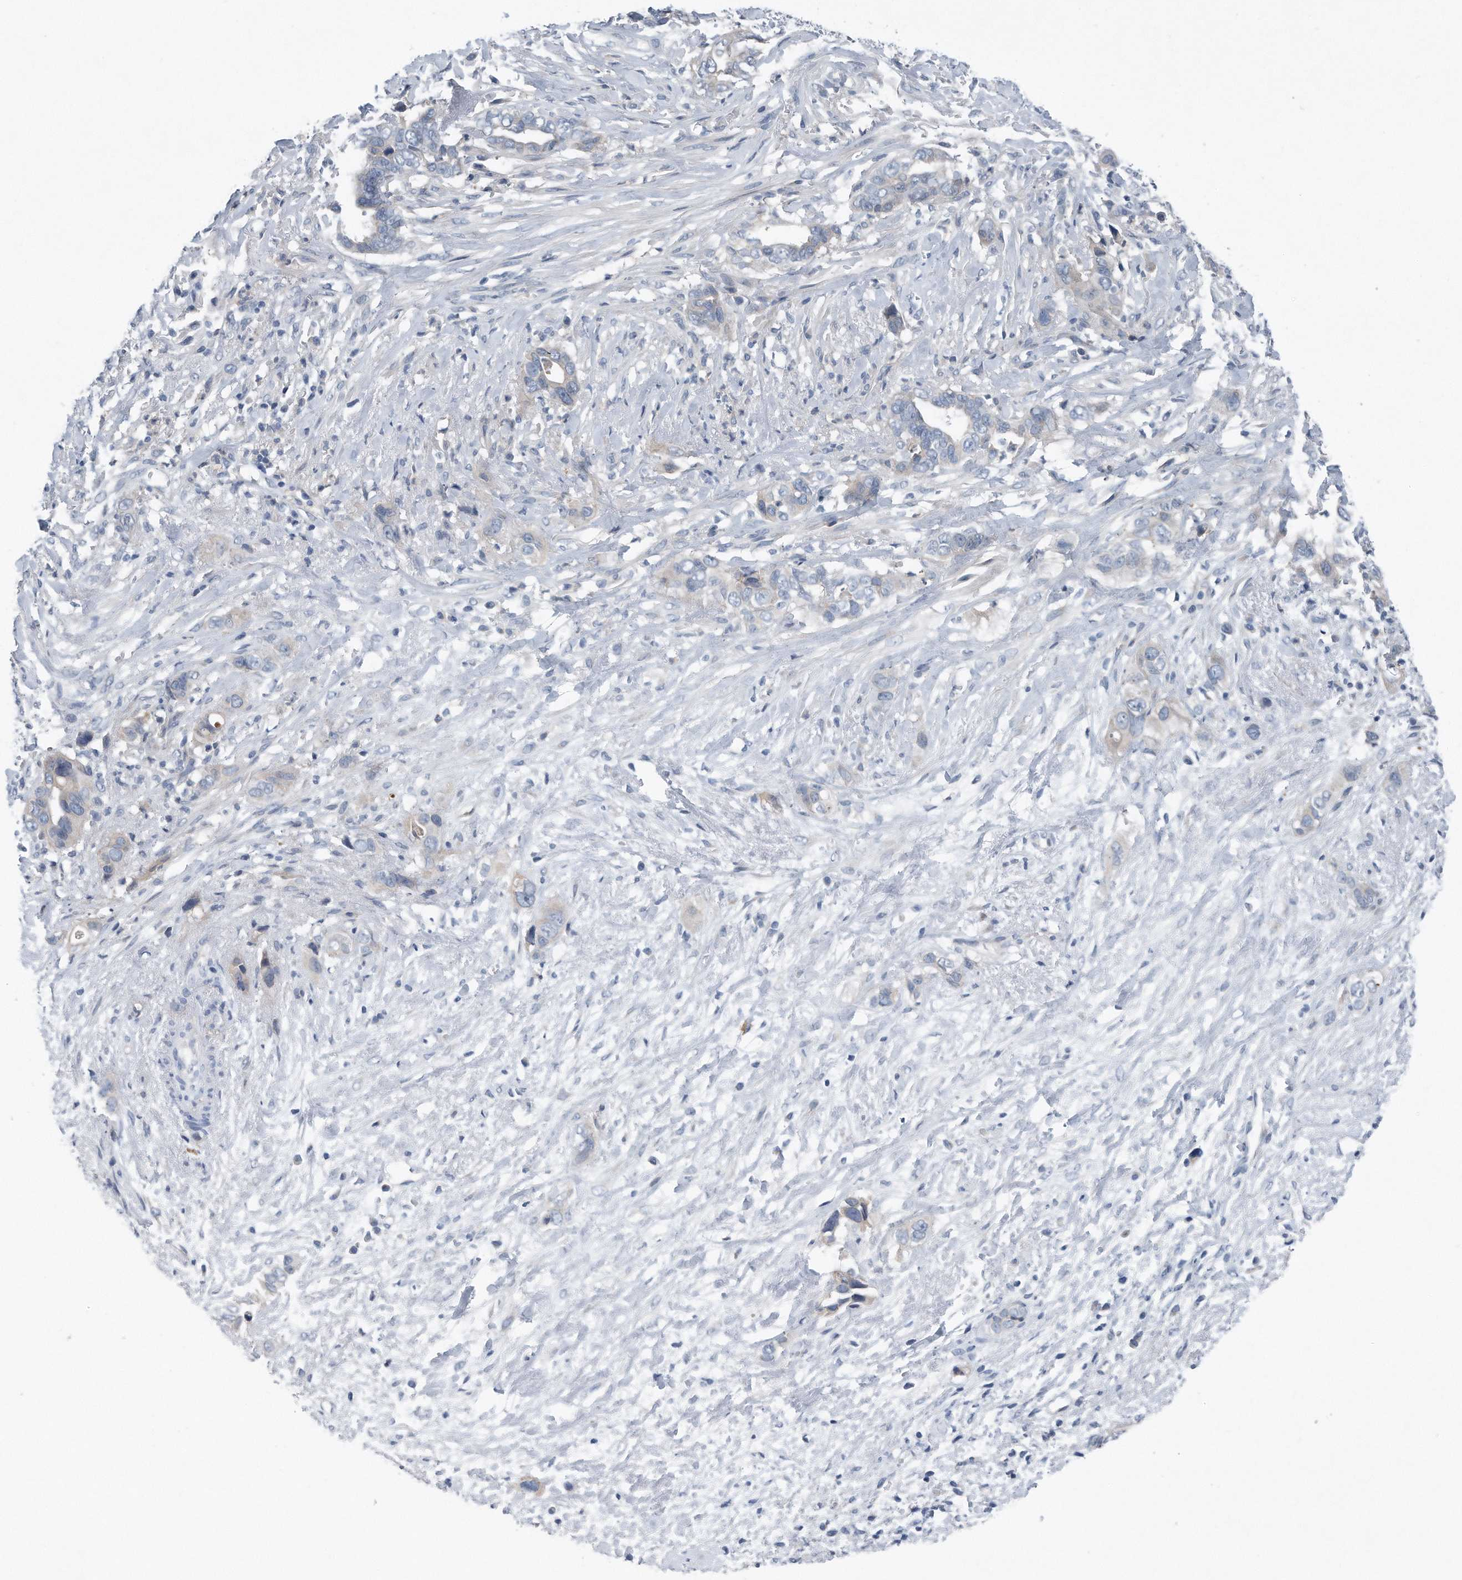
{"staining": {"intensity": "negative", "quantity": "none", "location": "none"}, "tissue": "liver cancer", "cell_type": "Tumor cells", "image_type": "cancer", "snomed": [{"axis": "morphology", "description": "Cholangiocarcinoma"}, {"axis": "topography", "description": "Liver"}], "caption": "This is a photomicrograph of immunohistochemistry (IHC) staining of liver cancer, which shows no expression in tumor cells.", "gene": "YRDC", "patient": {"sex": "female", "age": 79}}